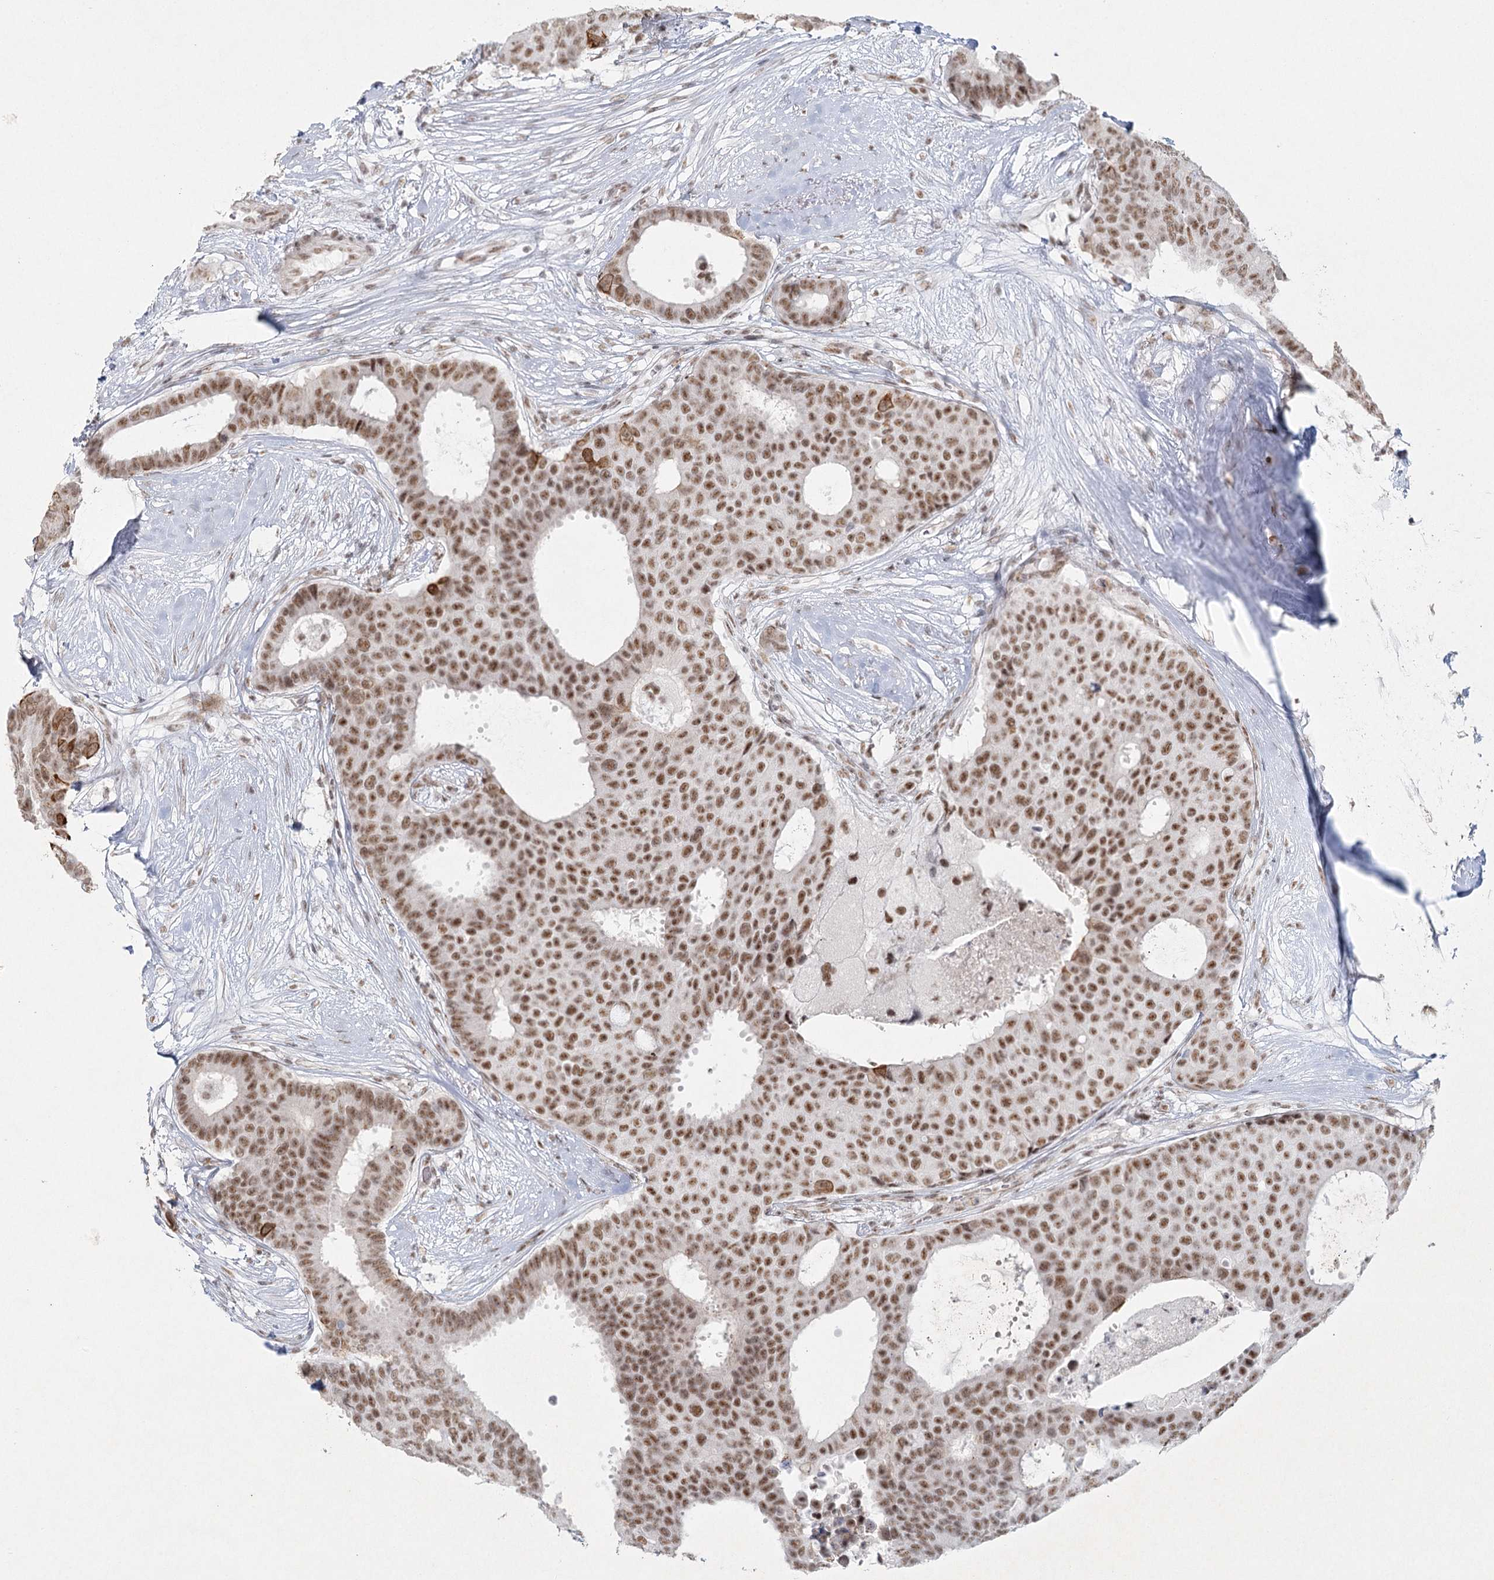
{"staining": {"intensity": "moderate", "quantity": ">75%", "location": "nuclear"}, "tissue": "breast cancer", "cell_type": "Tumor cells", "image_type": "cancer", "snomed": [{"axis": "morphology", "description": "Duct carcinoma"}, {"axis": "topography", "description": "Breast"}], "caption": "Brown immunohistochemical staining in infiltrating ductal carcinoma (breast) exhibits moderate nuclear staining in approximately >75% of tumor cells.", "gene": "U2SURP", "patient": {"sex": "female", "age": 75}}